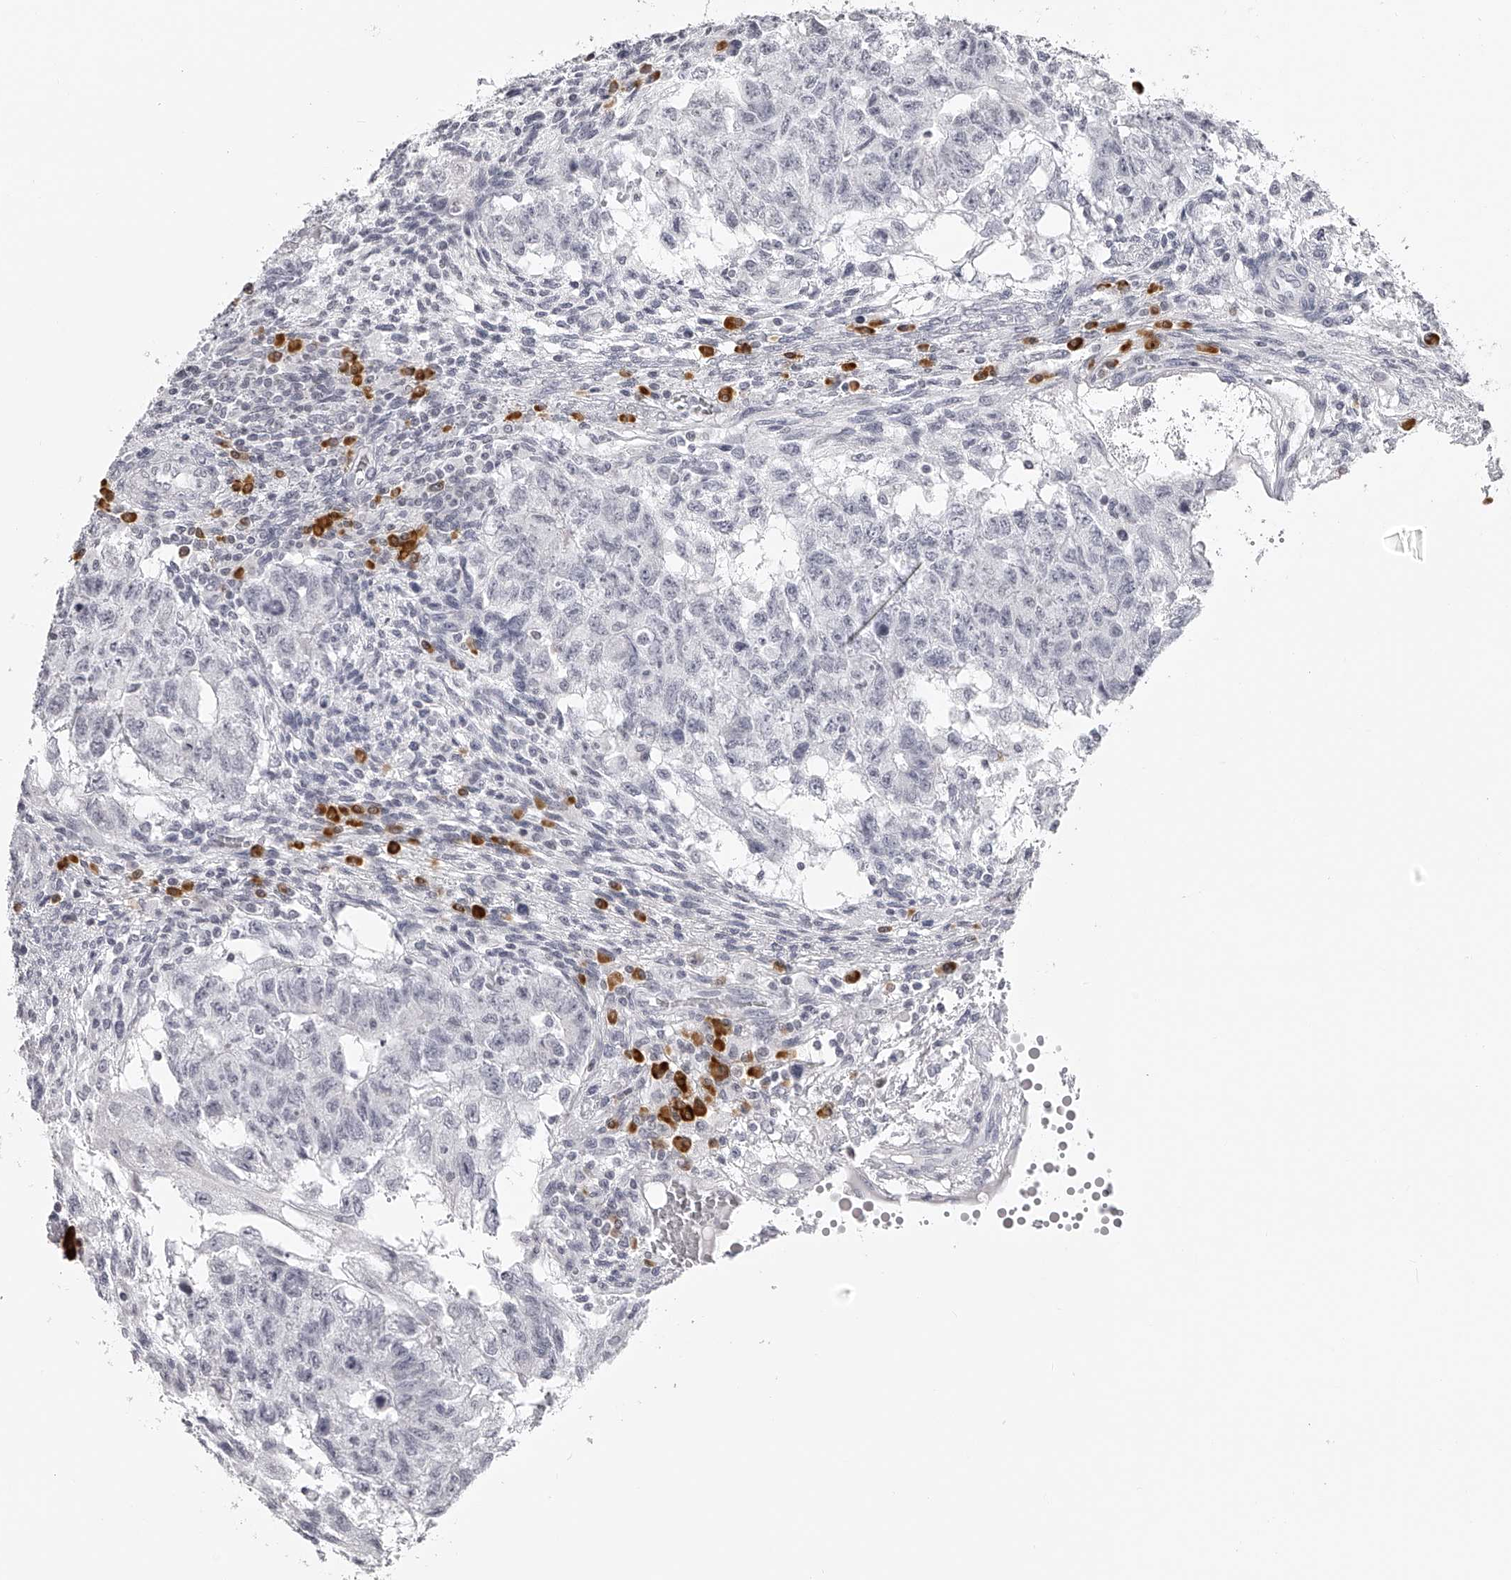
{"staining": {"intensity": "negative", "quantity": "none", "location": "none"}, "tissue": "testis cancer", "cell_type": "Tumor cells", "image_type": "cancer", "snomed": [{"axis": "morphology", "description": "Normal tissue, NOS"}, {"axis": "morphology", "description": "Carcinoma, Embryonal, NOS"}, {"axis": "topography", "description": "Testis"}], "caption": "The photomicrograph demonstrates no staining of tumor cells in testis cancer (embryonal carcinoma). Nuclei are stained in blue.", "gene": "SEC11C", "patient": {"sex": "male", "age": 36}}